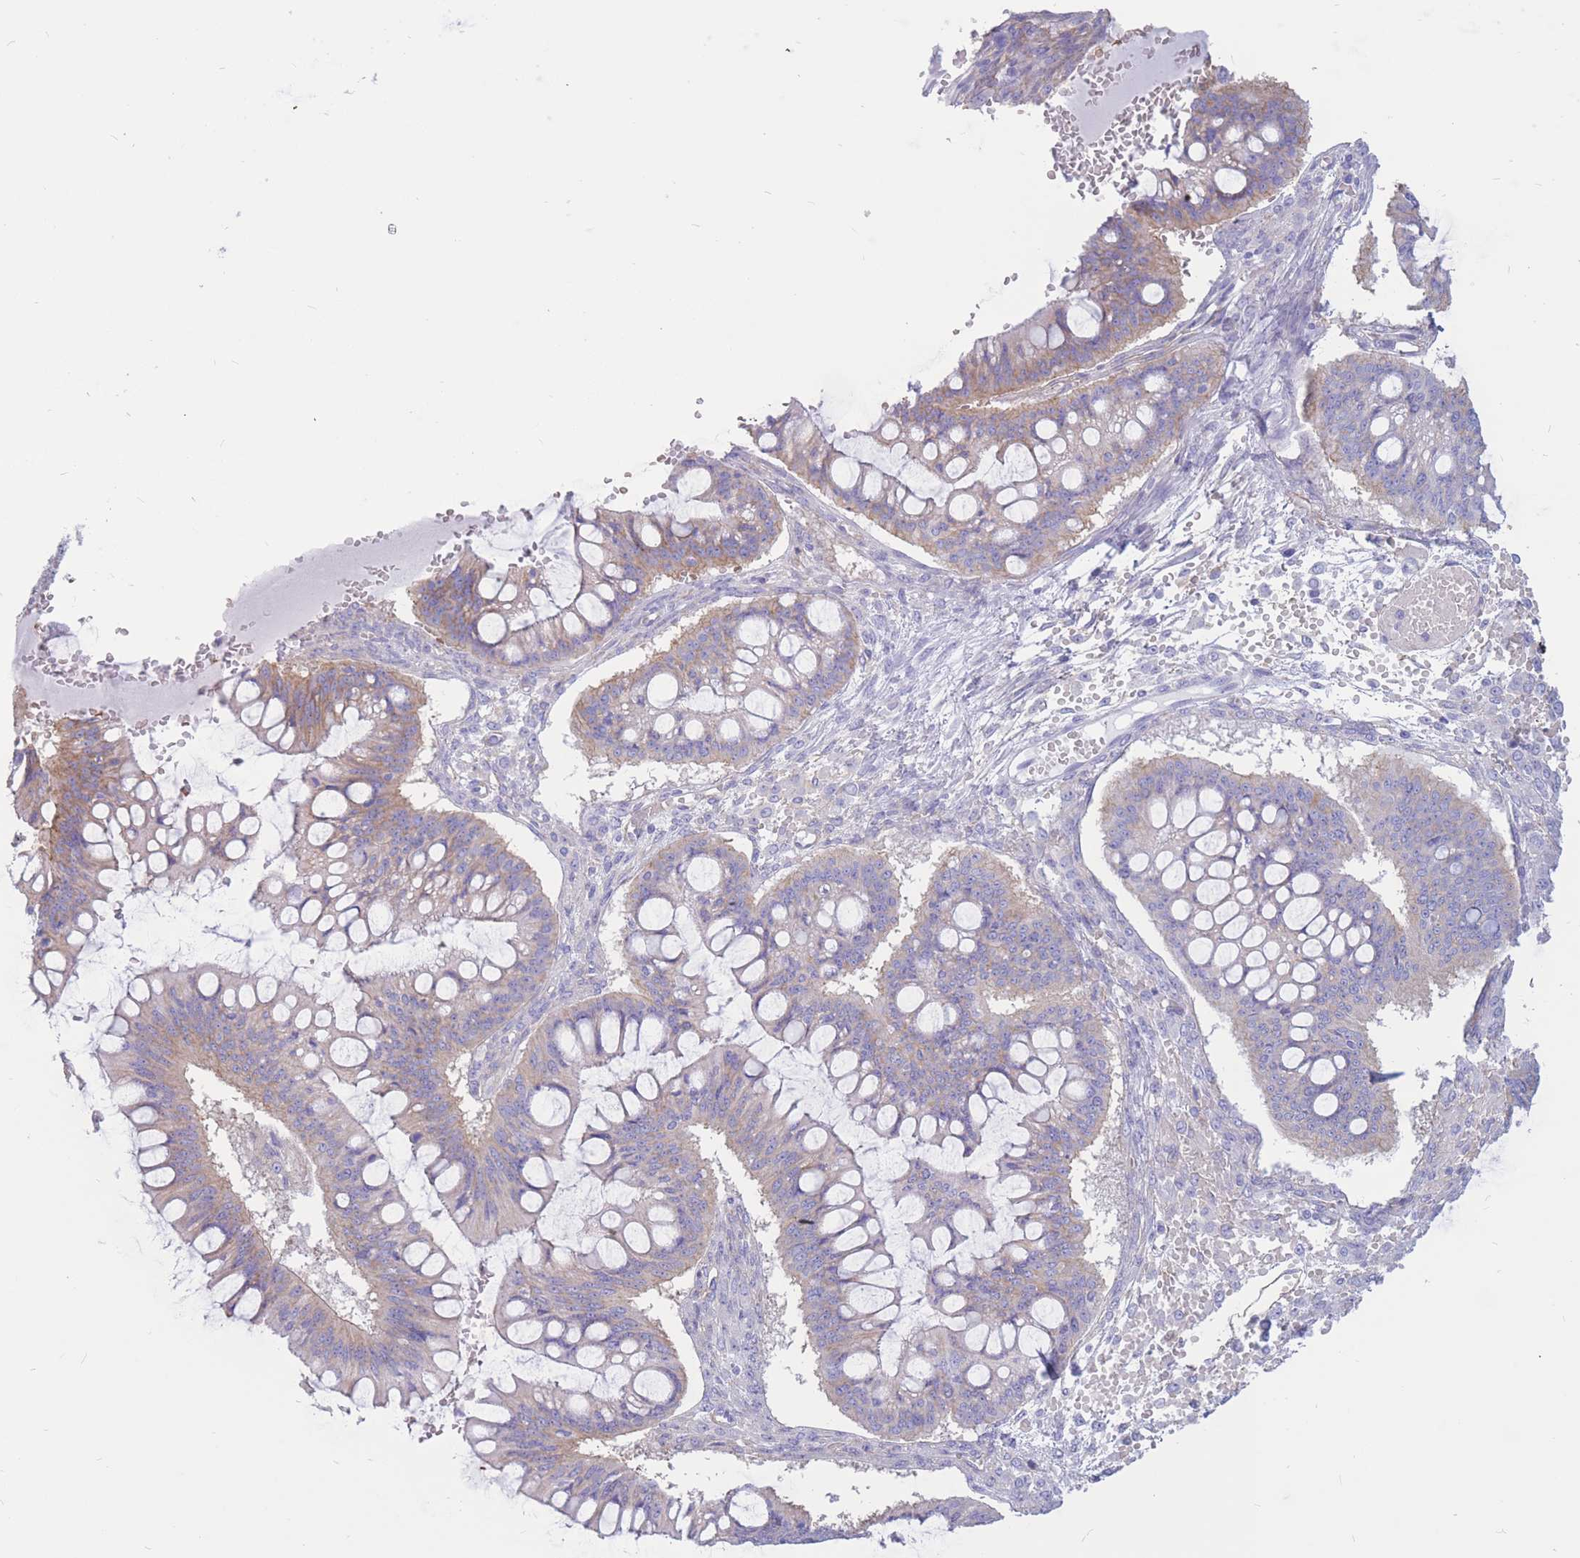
{"staining": {"intensity": "weak", "quantity": "25%-75%", "location": "cytoplasmic/membranous"}, "tissue": "ovarian cancer", "cell_type": "Tumor cells", "image_type": "cancer", "snomed": [{"axis": "morphology", "description": "Cystadenocarcinoma, mucinous, NOS"}, {"axis": "topography", "description": "Ovary"}], "caption": "Ovarian mucinous cystadenocarcinoma stained with DAB (3,3'-diaminobenzidine) immunohistochemistry (IHC) reveals low levels of weak cytoplasmic/membranous positivity in about 25%-75% of tumor cells.", "gene": "ADD2", "patient": {"sex": "female", "age": 73}}